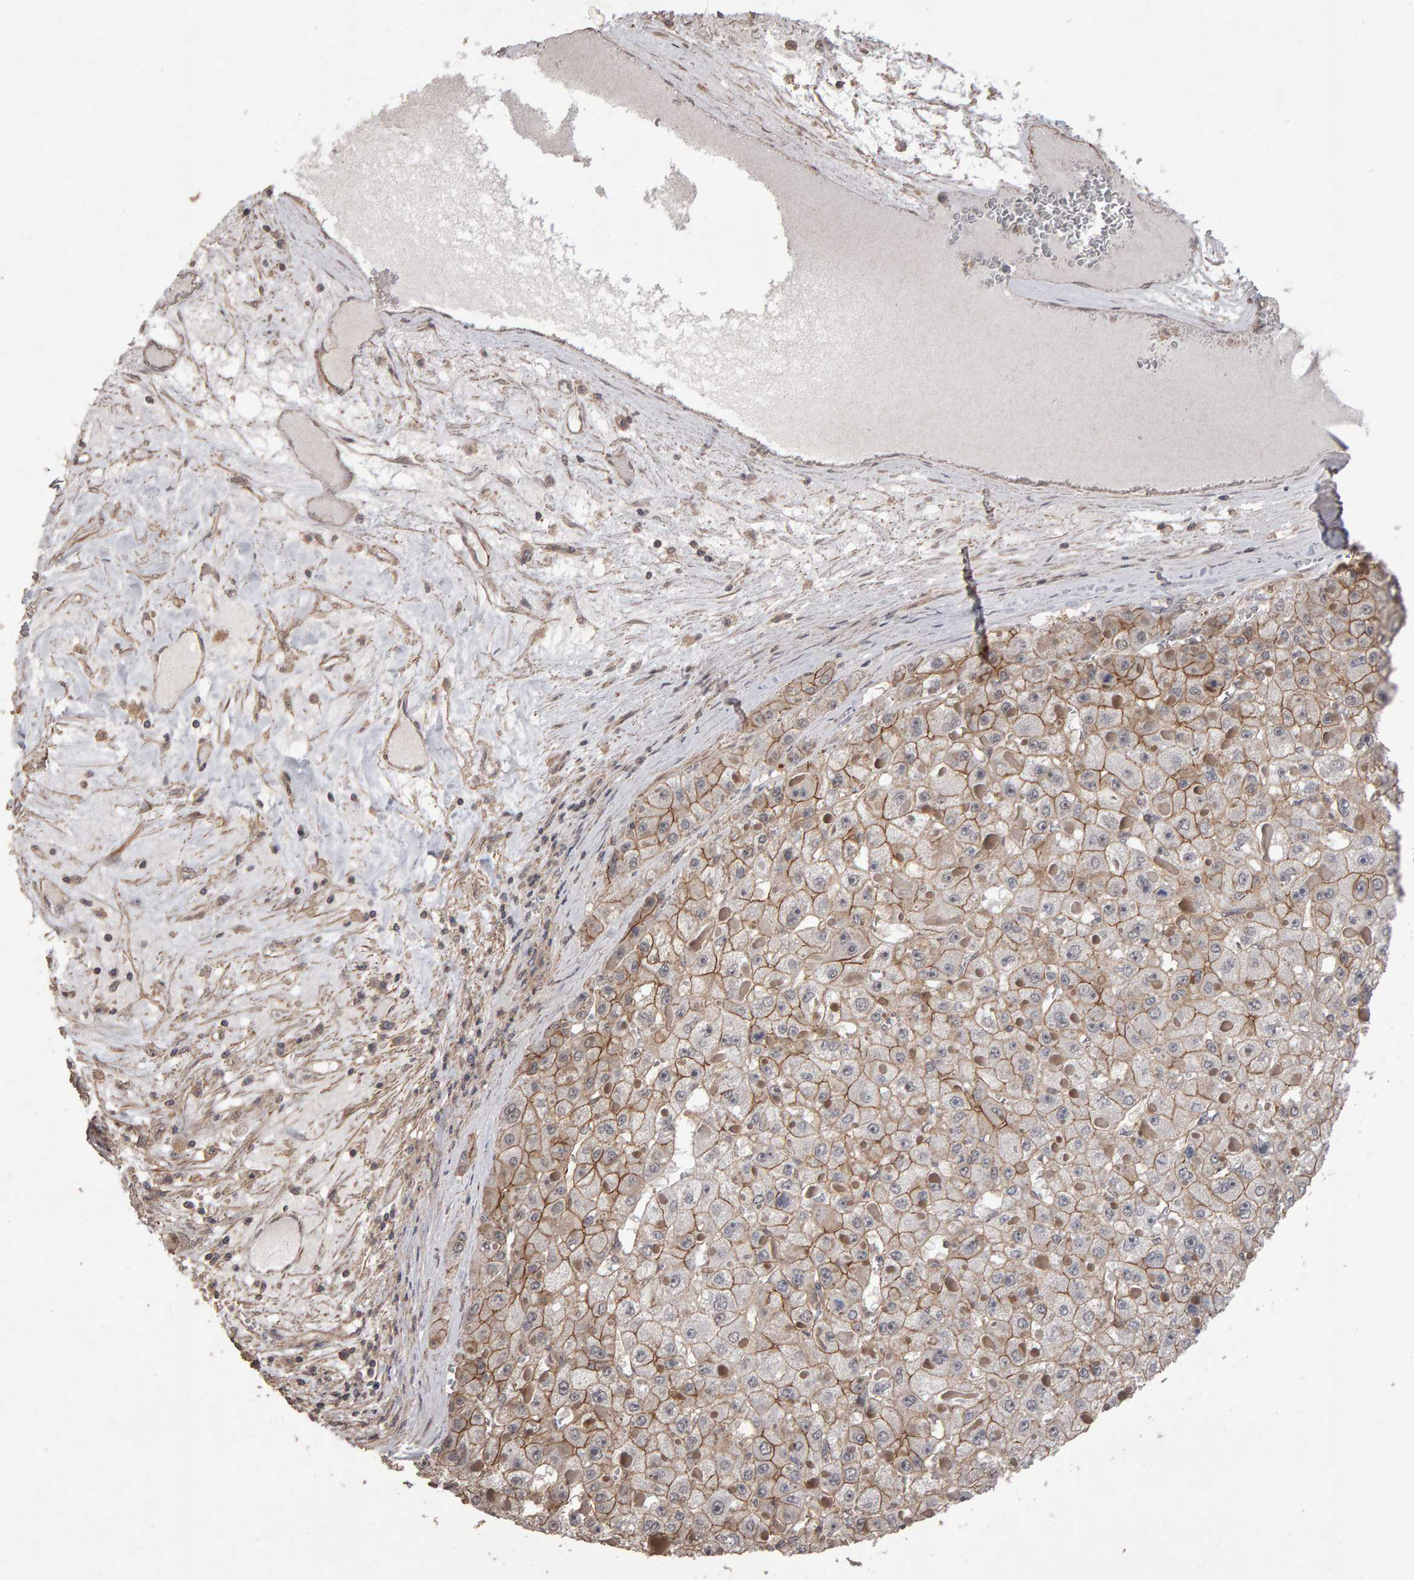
{"staining": {"intensity": "moderate", "quantity": ">75%", "location": "cytoplasmic/membranous"}, "tissue": "liver cancer", "cell_type": "Tumor cells", "image_type": "cancer", "snomed": [{"axis": "morphology", "description": "Carcinoma, Hepatocellular, NOS"}, {"axis": "topography", "description": "Liver"}], "caption": "Immunohistochemical staining of human liver hepatocellular carcinoma reveals medium levels of moderate cytoplasmic/membranous positivity in about >75% of tumor cells.", "gene": "SCRIB", "patient": {"sex": "female", "age": 73}}